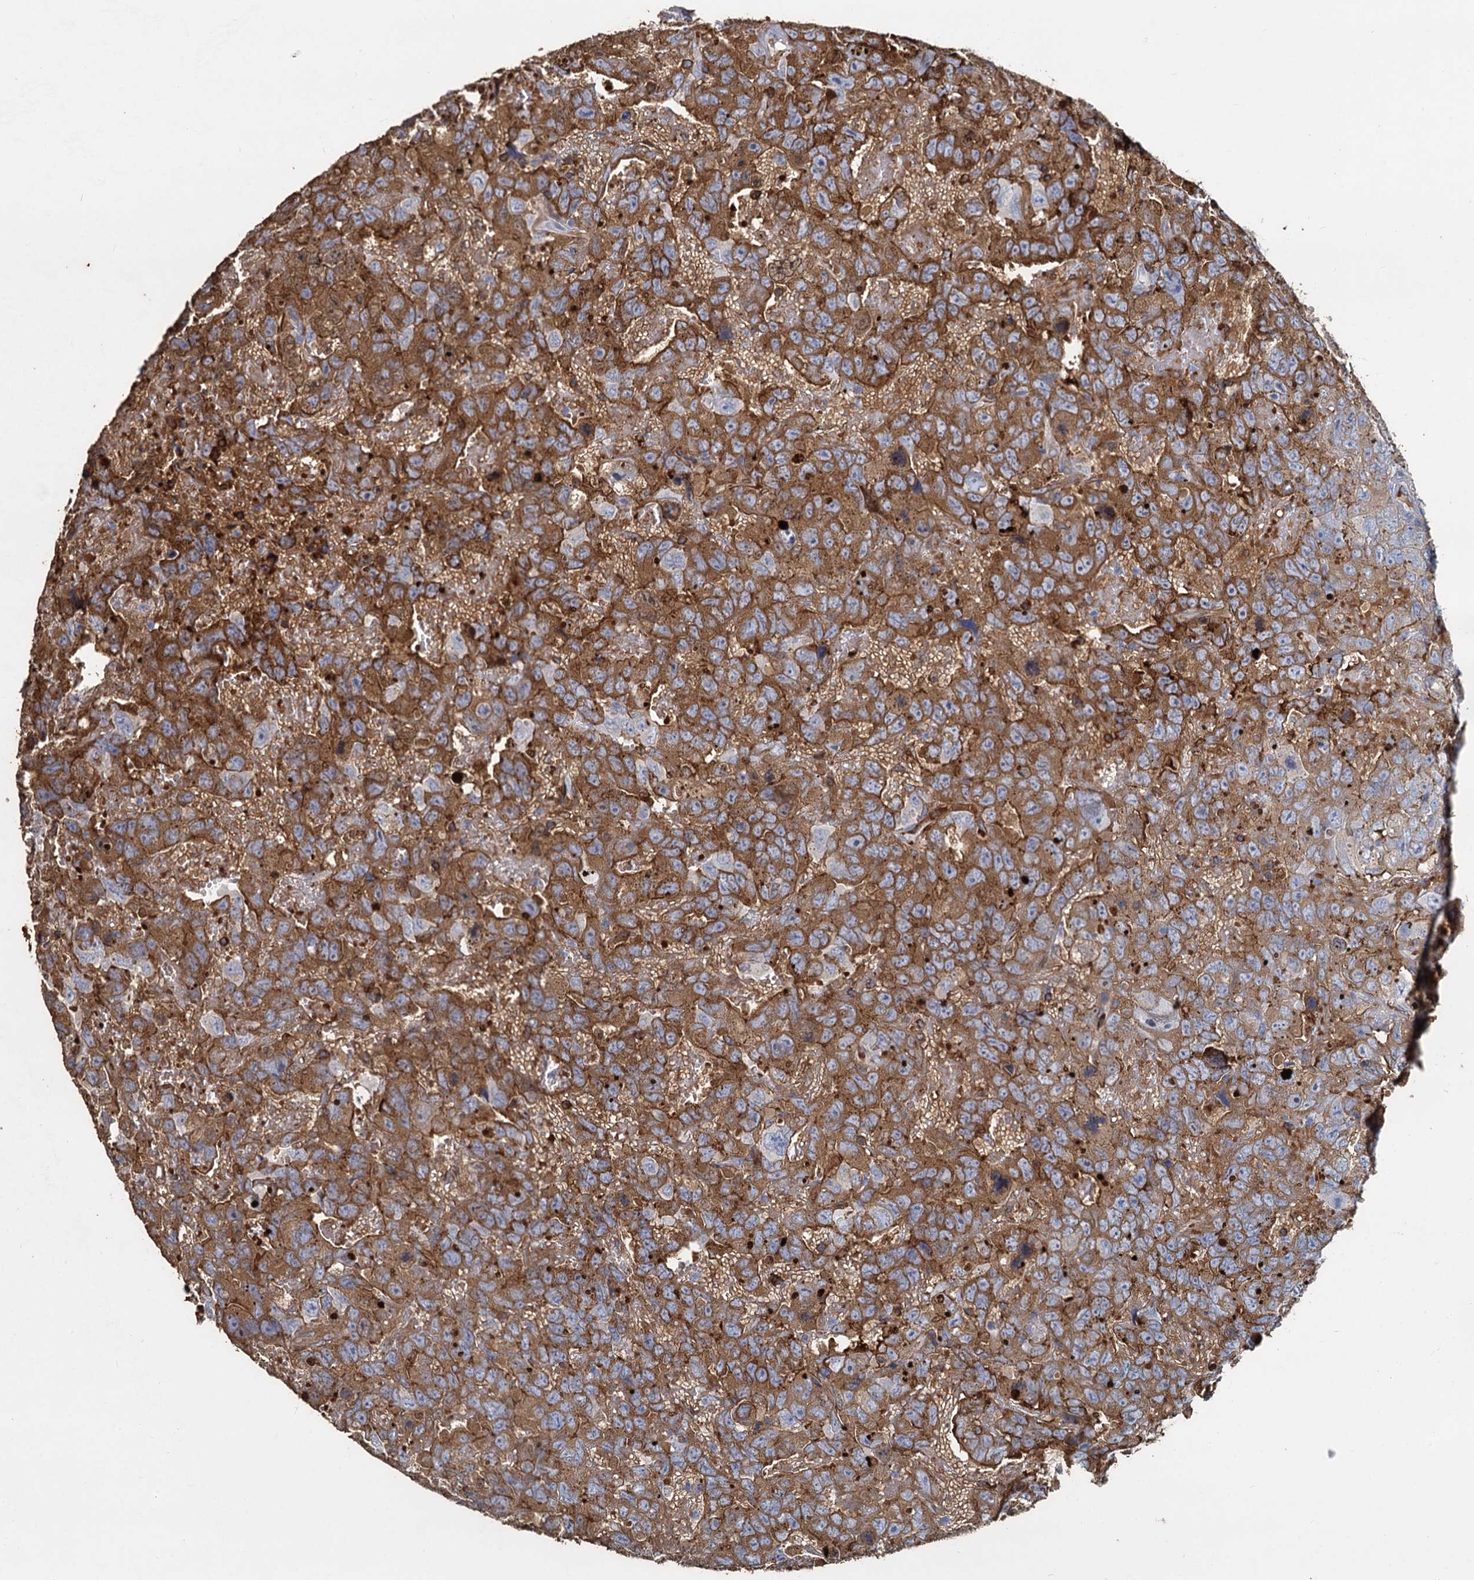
{"staining": {"intensity": "strong", "quantity": "25%-75%", "location": "cytoplasmic/membranous"}, "tissue": "testis cancer", "cell_type": "Tumor cells", "image_type": "cancer", "snomed": [{"axis": "morphology", "description": "Carcinoma, Embryonal, NOS"}, {"axis": "topography", "description": "Testis"}], "caption": "This image demonstrates immunohistochemistry (IHC) staining of human testis cancer (embryonal carcinoma), with high strong cytoplasmic/membranous staining in approximately 25%-75% of tumor cells.", "gene": "TCTN2", "patient": {"sex": "male", "age": 45}}